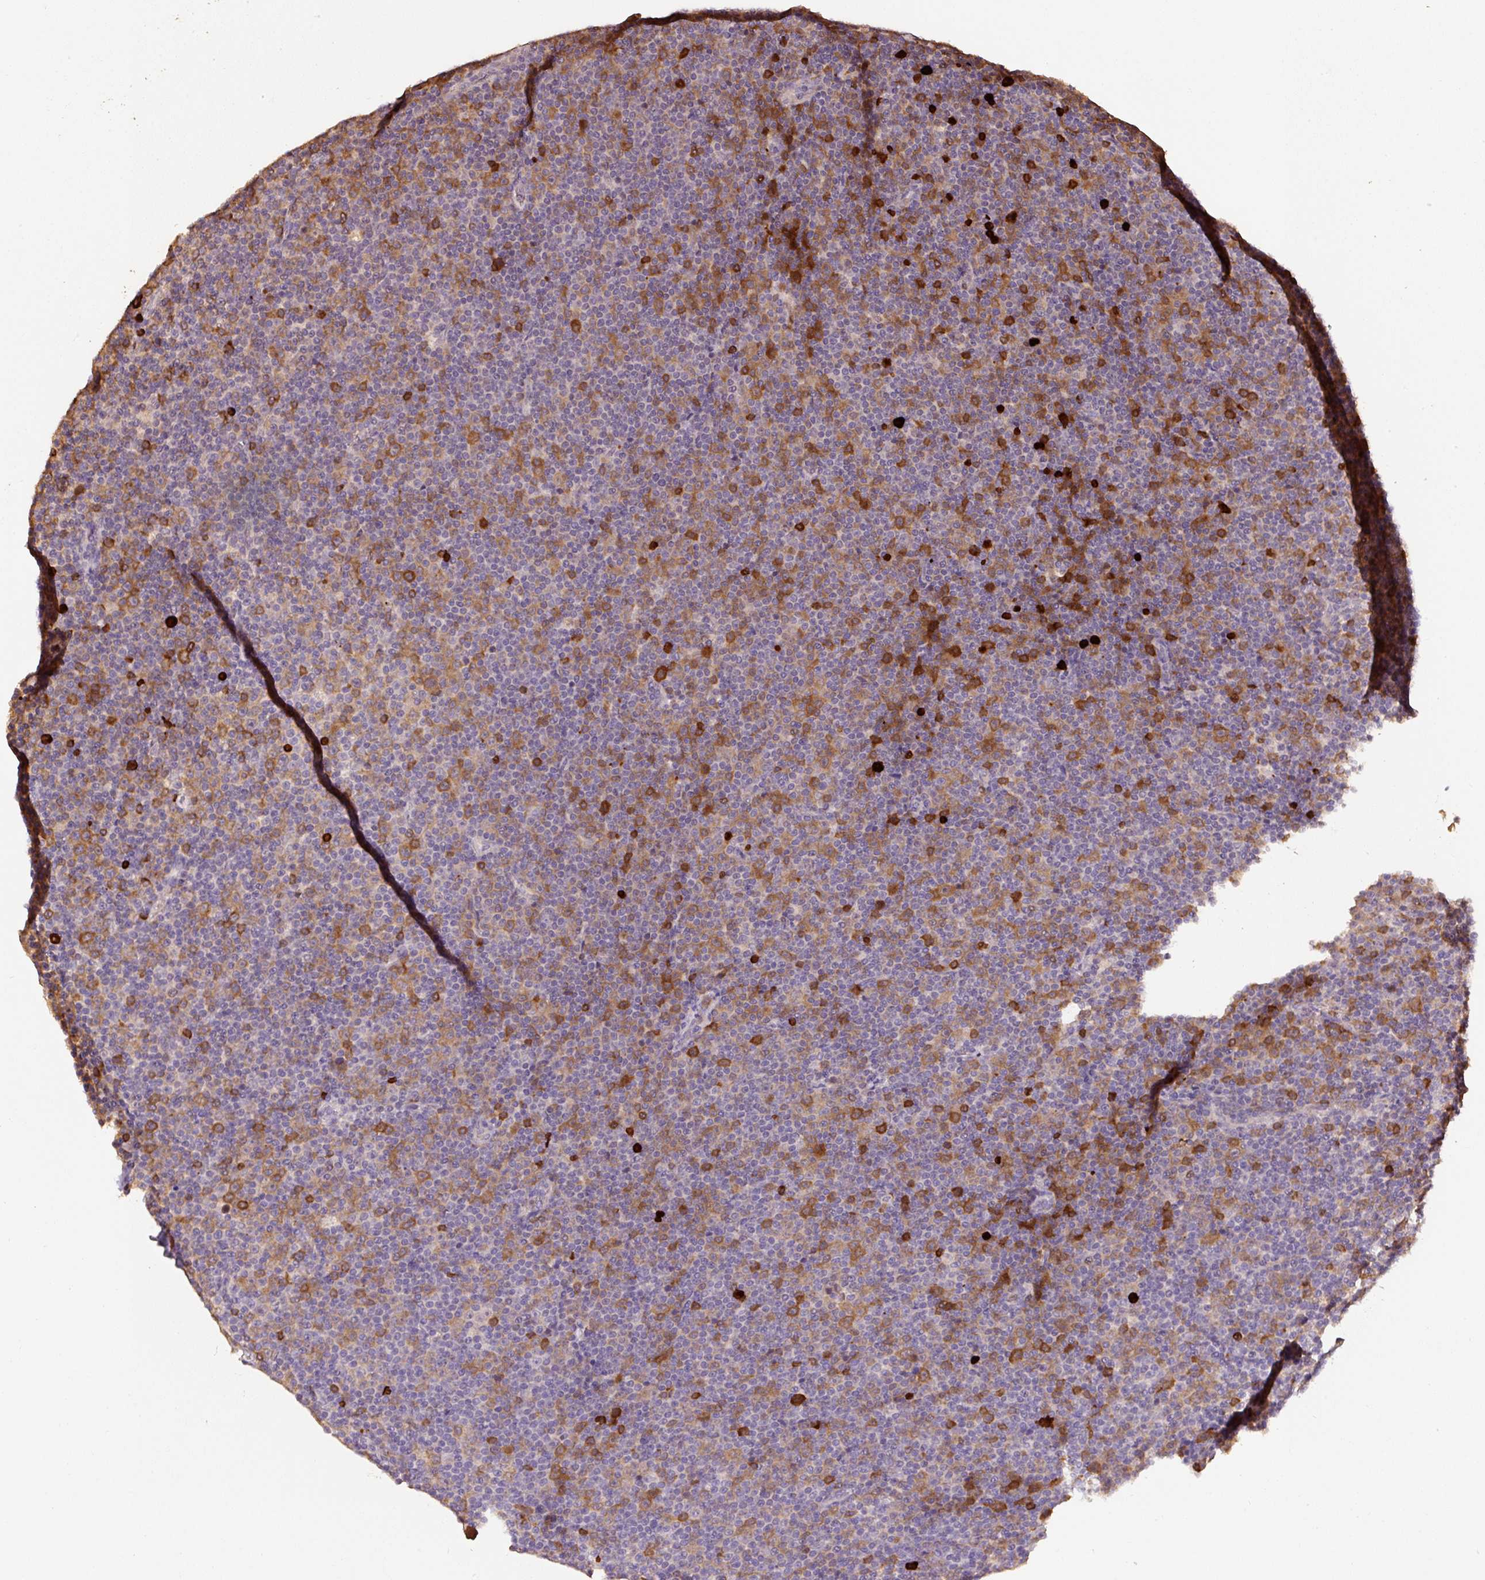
{"staining": {"intensity": "moderate", "quantity": "25%-75%", "location": "cytoplasmic/membranous,nuclear"}, "tissue": "lymphoma", "cell_type": "Tumor cells", "image_type": "cancer", "snomed": [{"axis": "morphology", "description": "Malignant lymphoma, non-Hodgkin's type, Low grade"}, {"axis": "topography", "description": "Lymph node"}], "caption": "Tumor cells exhibit medium levels of moderate cytoplasmic/membranous and nuclear positivity in about 25%-75% of cells in low-grade malignant lymphoma, non-Hodgkin's type. Using DAB (brown) and hematoxylin (blue) stains, captured at high magnification using brightfield microscopy.", "gene": "HERC2", "patient": {"sex": "female", "age": 67}}